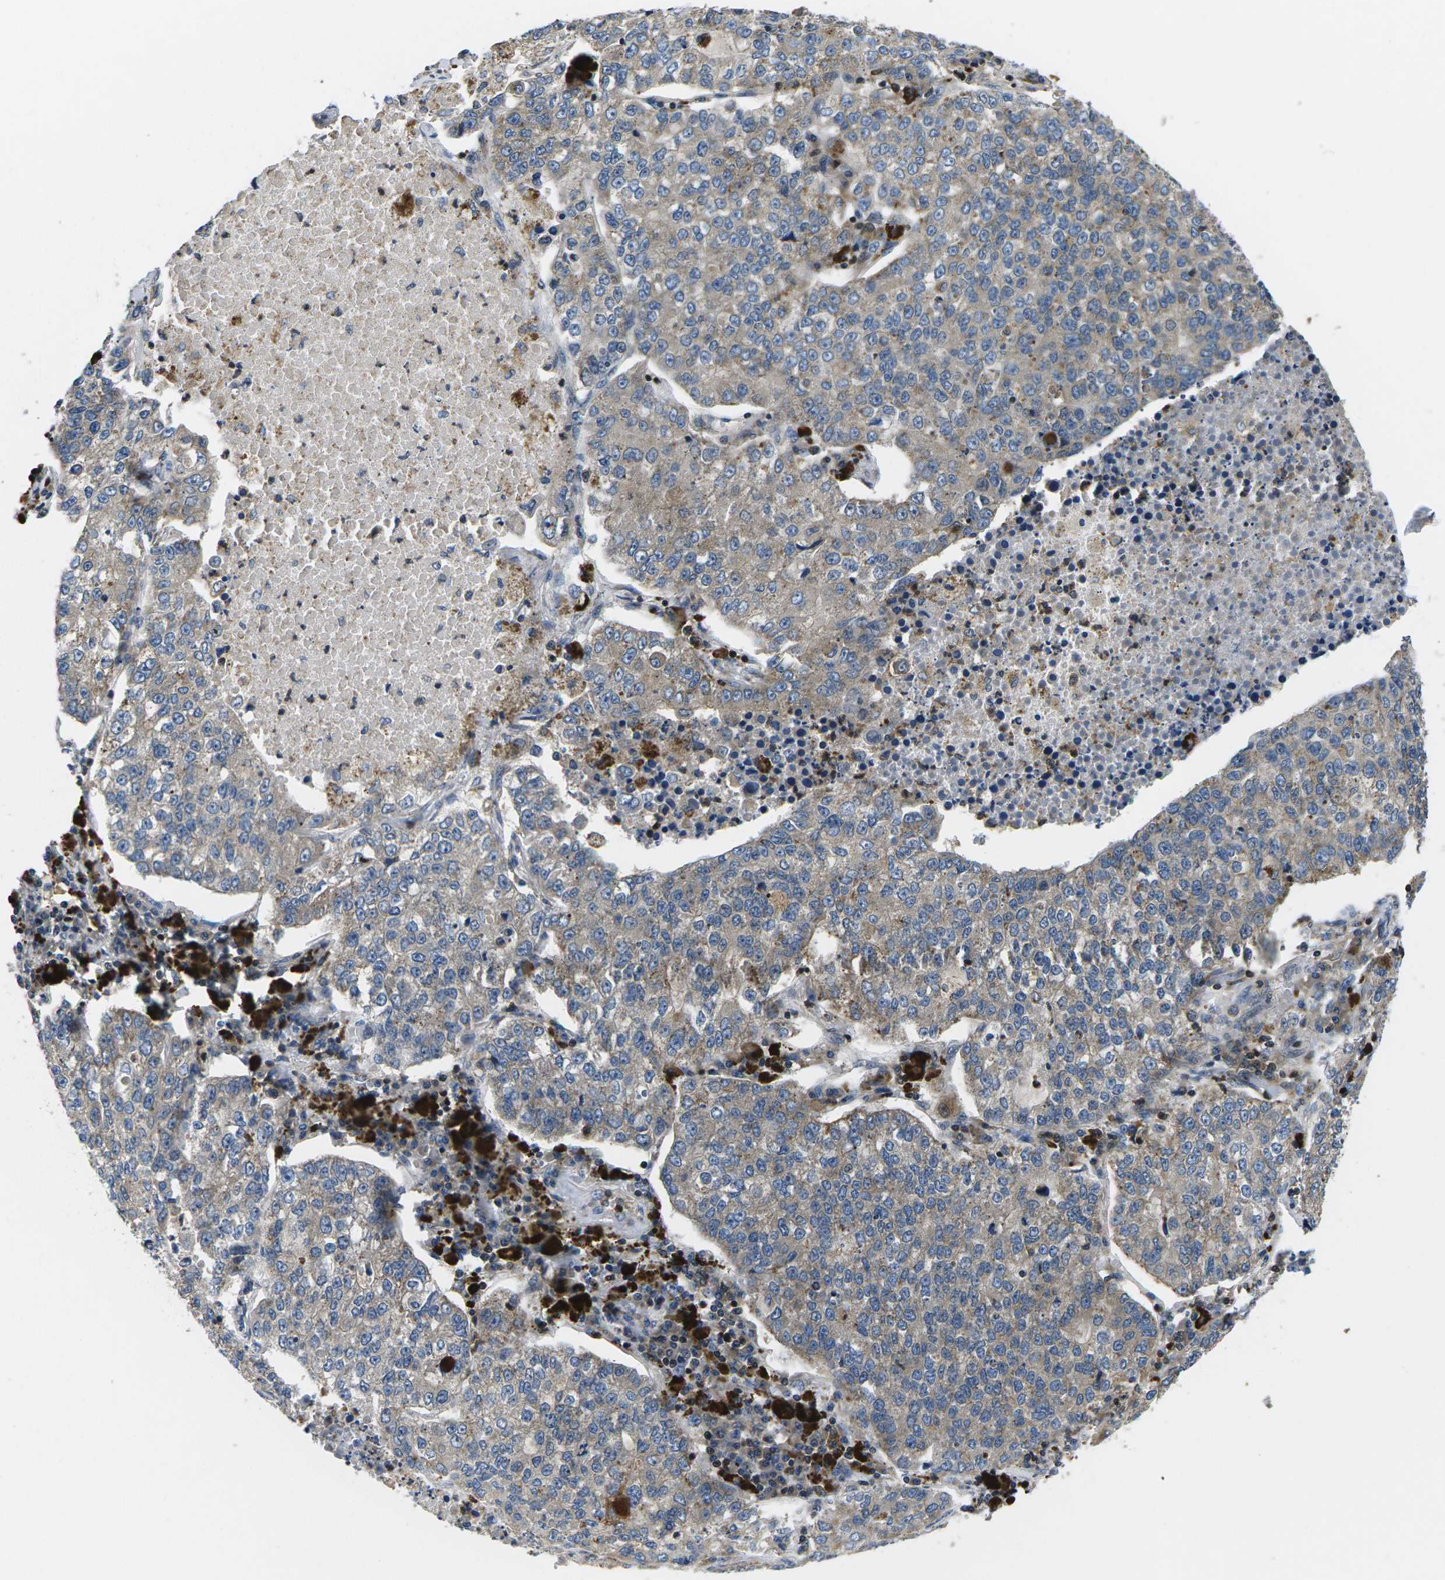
{"staining": {"intensity": "weak", "quantity": ">75%", "location": "cytoplasmic/membranous"}, "tissue": "lung cancer", "cell_type": "Tumor cells", "image_type": "cancer", "snomed": [{"axis": "morphology", "description": "Adenocarcinoma, NOS"}, {"axis": "topography", "description": "Lung"}], "caption": "Lung cancer (adenocarcinoma) was stained to show a protein in brown. There is low levels of weak cytoplasmic/membranous expression in approximately >75% of tumor cells.", "gene": "PLCE1", "patient": {"sex": "male", "age": 49}}